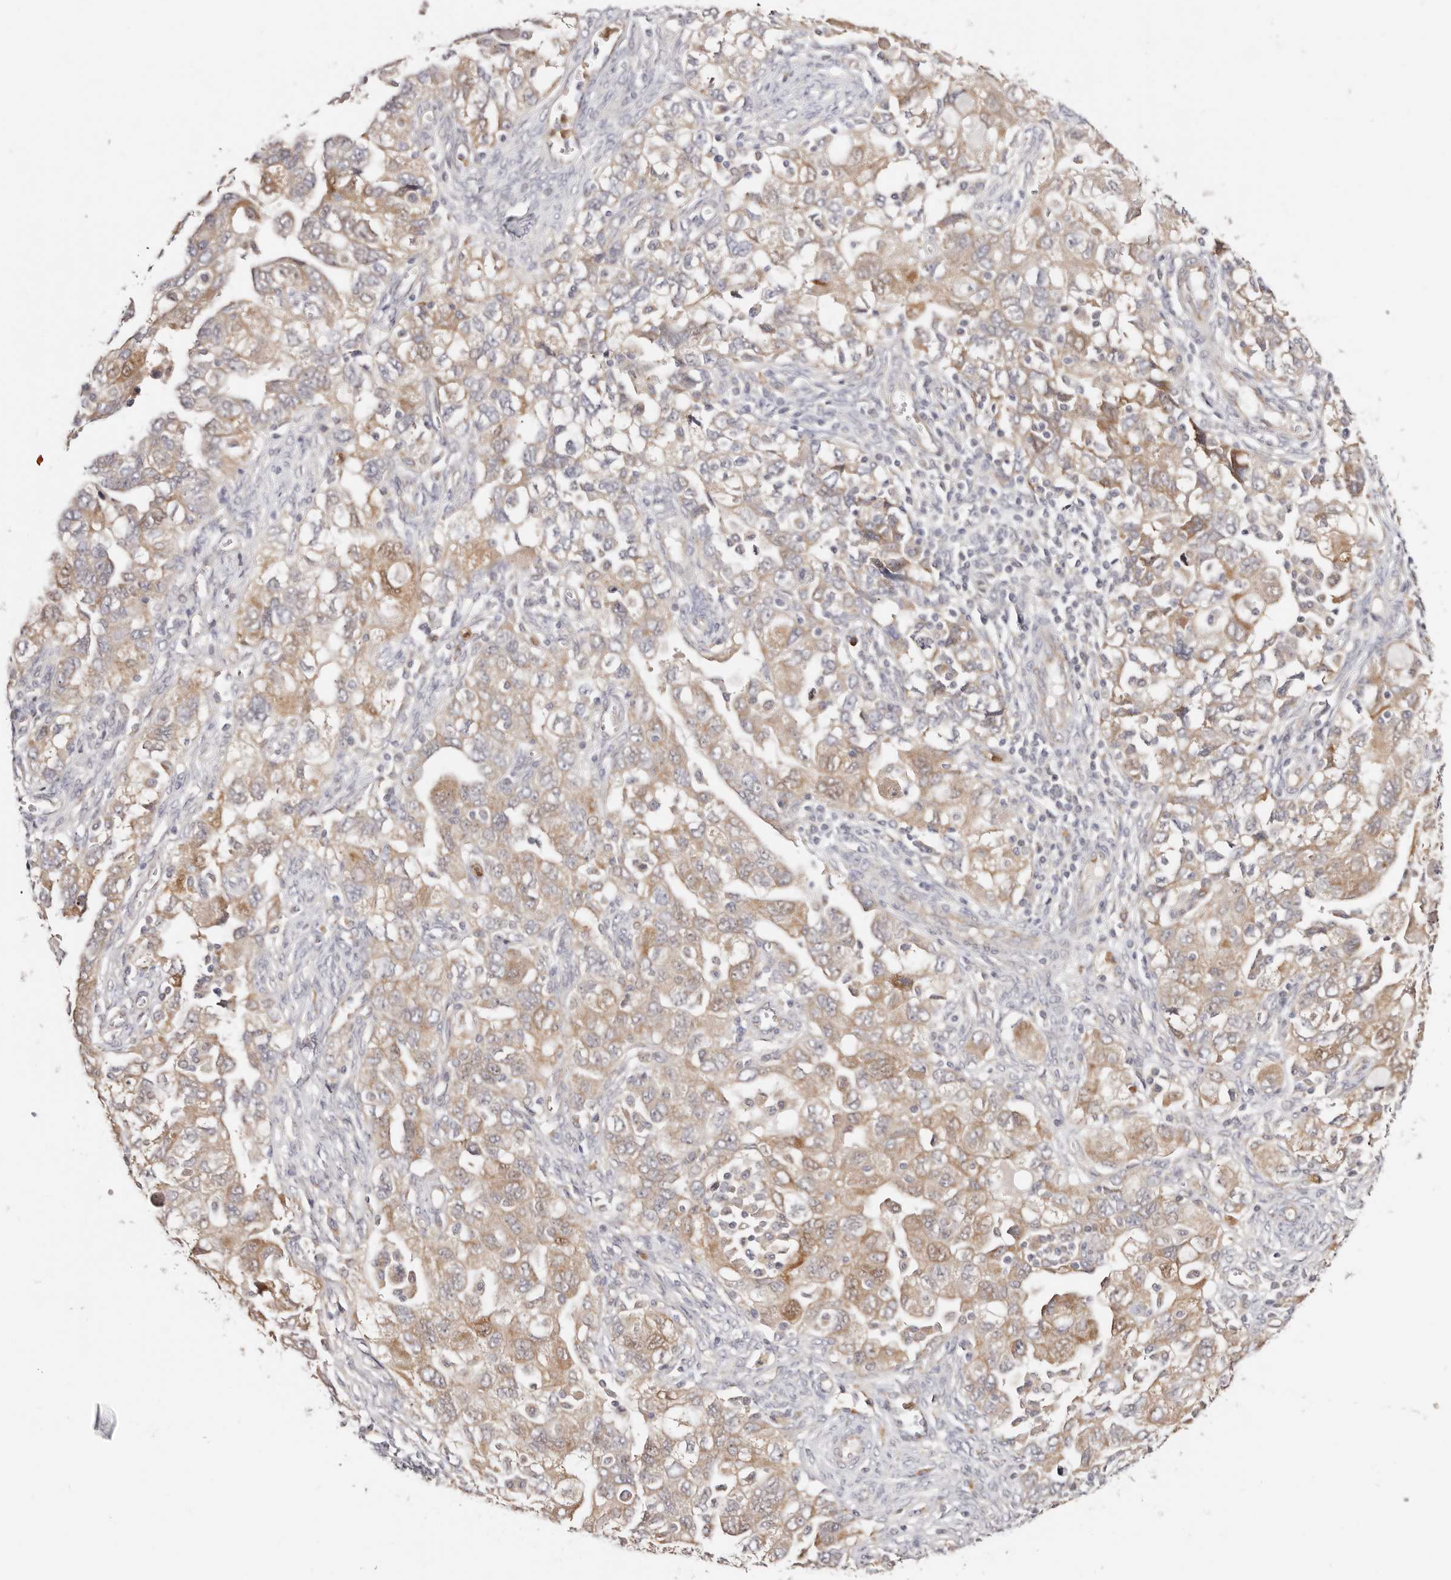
{"staining": {"intensity": "moderate", "quantity": "25%-75%", "location": "cytoplasmic/membranous"}, "tissue": "ovarian cancer", "cell_type": "Tumor cells", "image_type": "cancer", "snomed": [{"axis": "morphology", "description": "Carcinoma, NOS"}, {"axis": "morphology", "description": "Cystadenocarcinoma, serous, NOS"}, {"axis": "topography", "description": "Ovary"}], "caption": "Immunohistochemistry staining of ovarian cancer (serous cystadenocarcinoma), which demonstrates medium levels of moderate cytoplasmic/membranous staining in about 25%-75% of tumor cells indicating moderate cytoplasmic/membranous protein staining. The staining was performed using DAB (3,3'-diaminobenzidine) (brown) for protein detection and nuclei were counterstained in hematoxylin (blue).", "gene": "BCL2L15", "patient": {"sex": "female", "age": 69}}